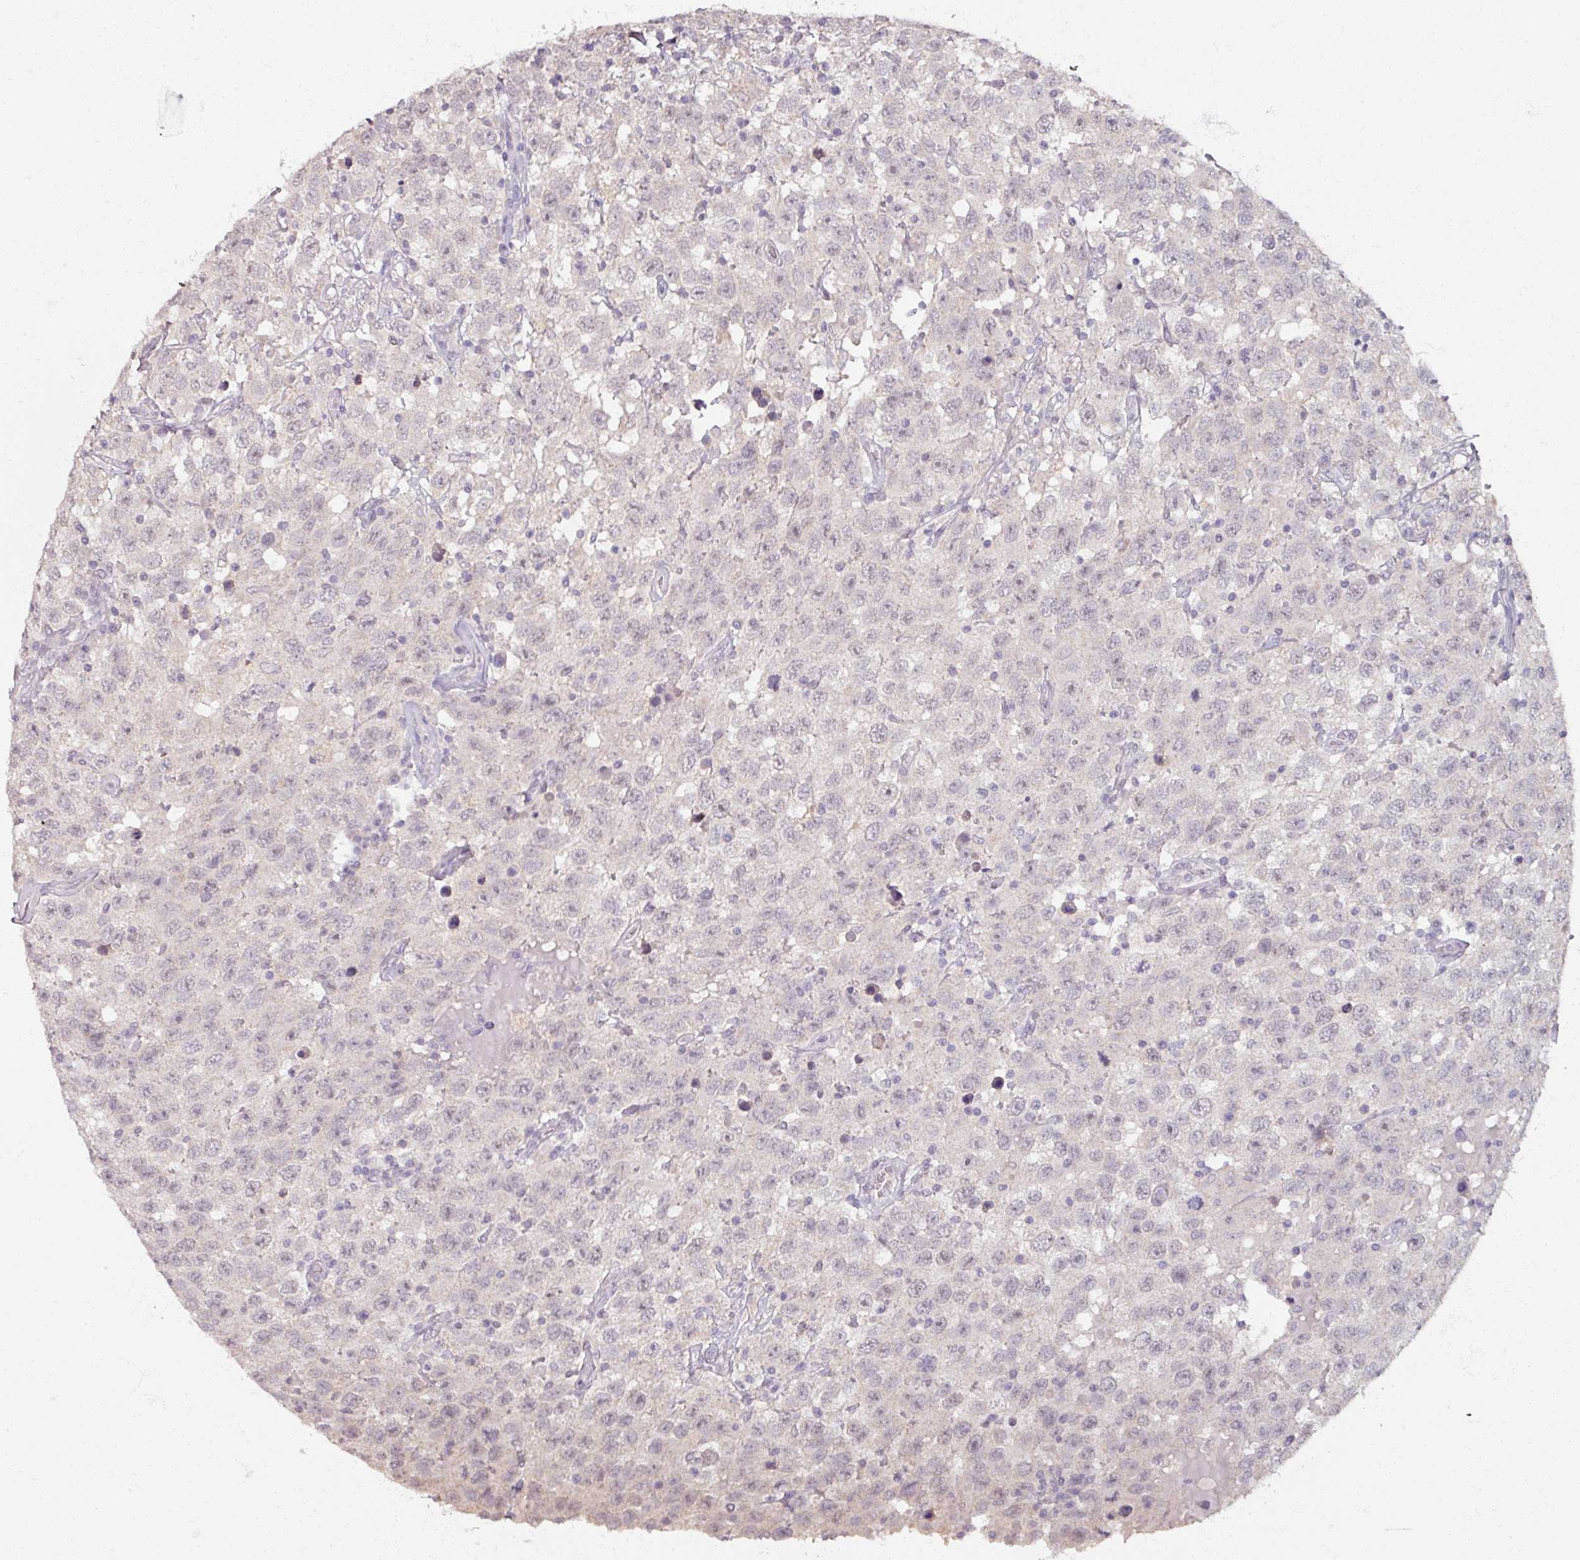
{"staining": {"intensity": "negative", "quantity": "none", "location": "none"}, "tissue": "testis cancer", "cell_type": "Tumor cells", "image_type": "cancer", "snomed": [{"axis": "morphology", "description": "Seminoma, NOS"}, {"axis": "topography", "description": "Testis"}], "caption": "IHC photomicrograph of human testis cancer stained for a protein (brown), which displays no positivity in tumor cells.", "gene": "SOX11", "patient": {"sex": "male", "age": 41}}